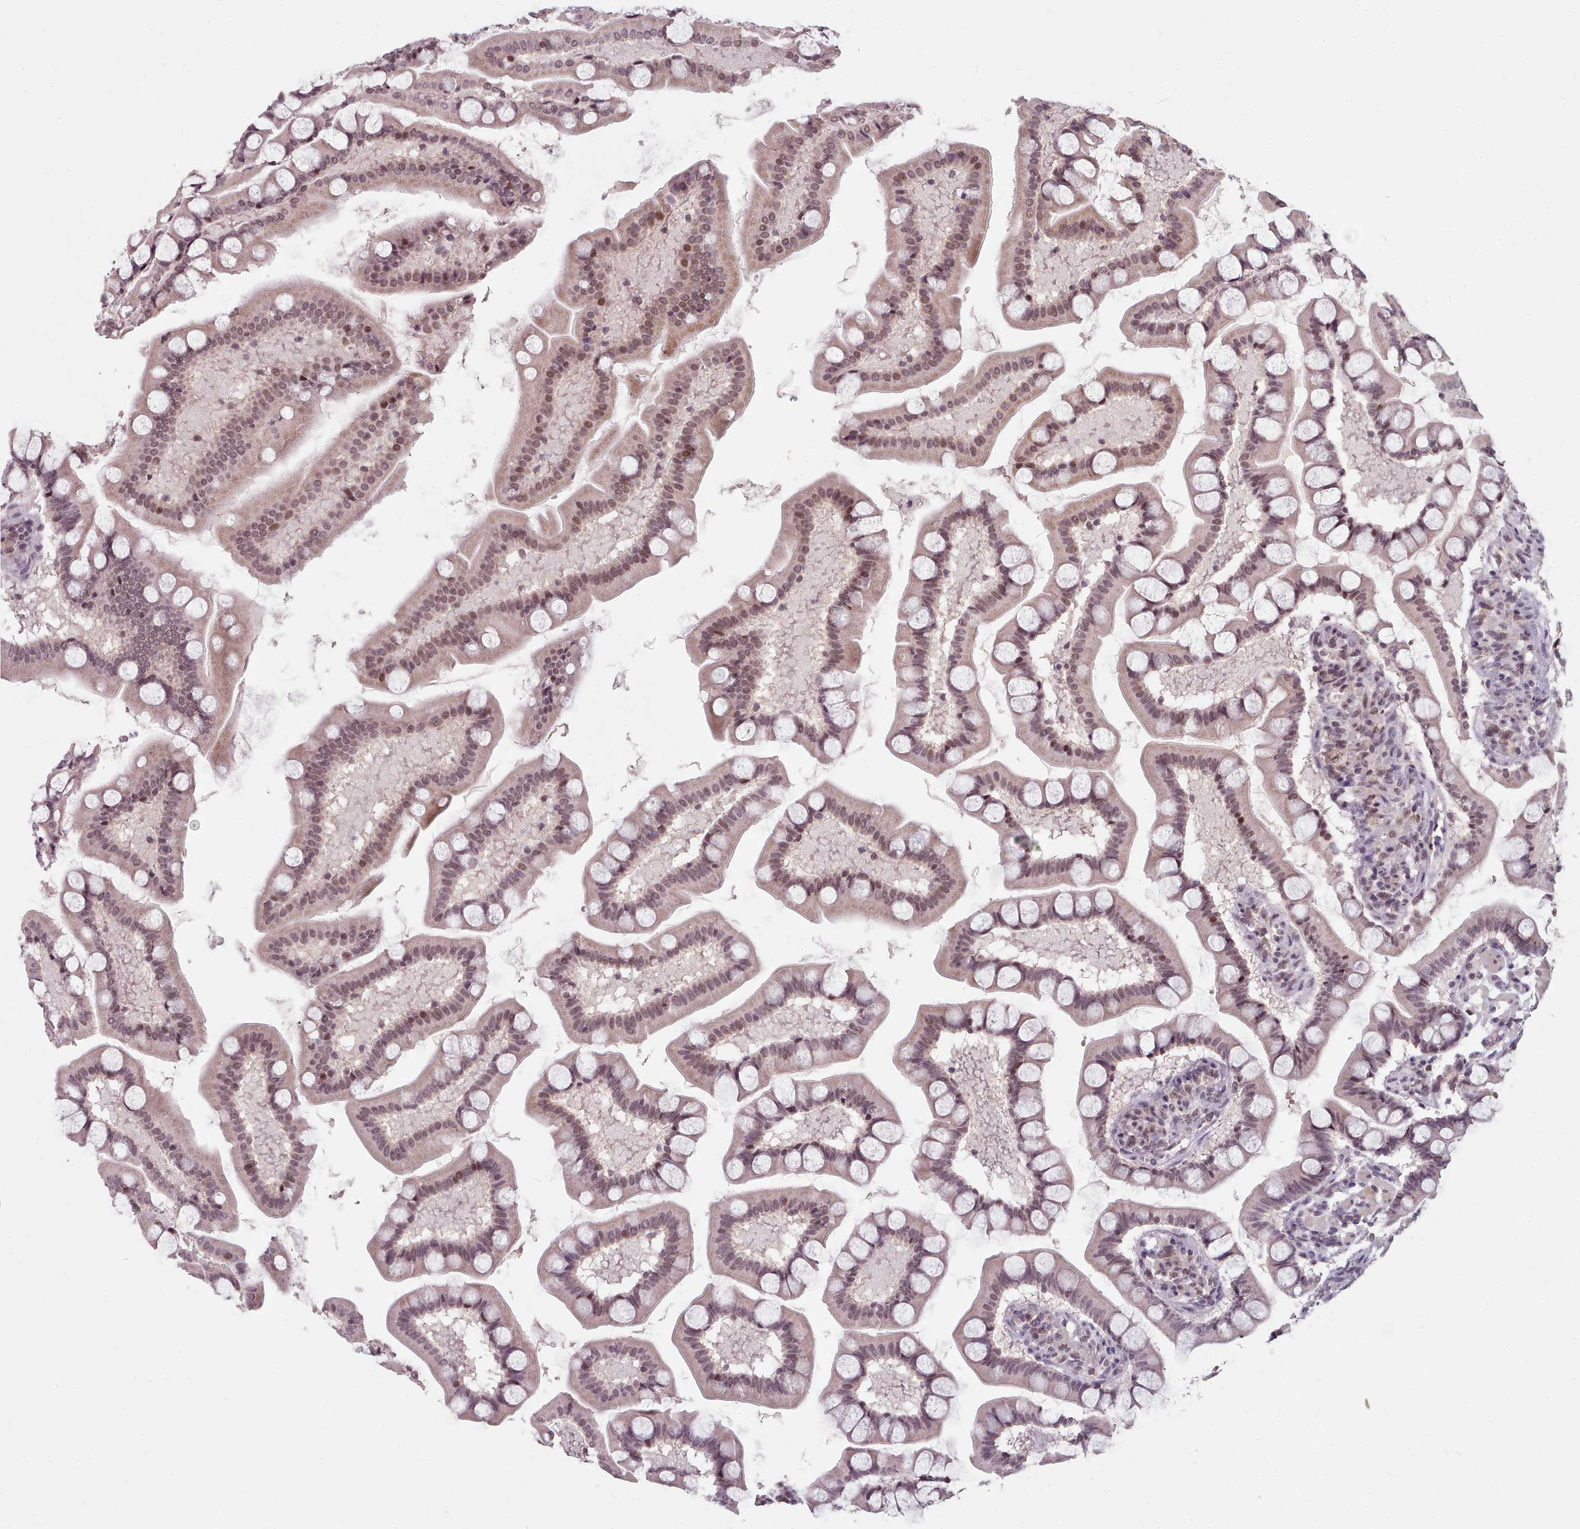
{"staining": {"intensity": "moderate", "quantity": ">75%", "location": "nuclear"}, "tissue": "small intestine", "cell_type": "Glandular cells", "image_type": "normal", "snomed": [{"axis": "morphology", "description": "Normal tissue, NOS"}, {"axis": "topography", "description": "Small intestine"}], "caption": "Protein expression analysis of unremarkable small intestine exhibits moderate nuclear staining in approximately >75% of glandular cells.", "gene": "SRSF9", "patient": {"sex": "male", "age": 41}}